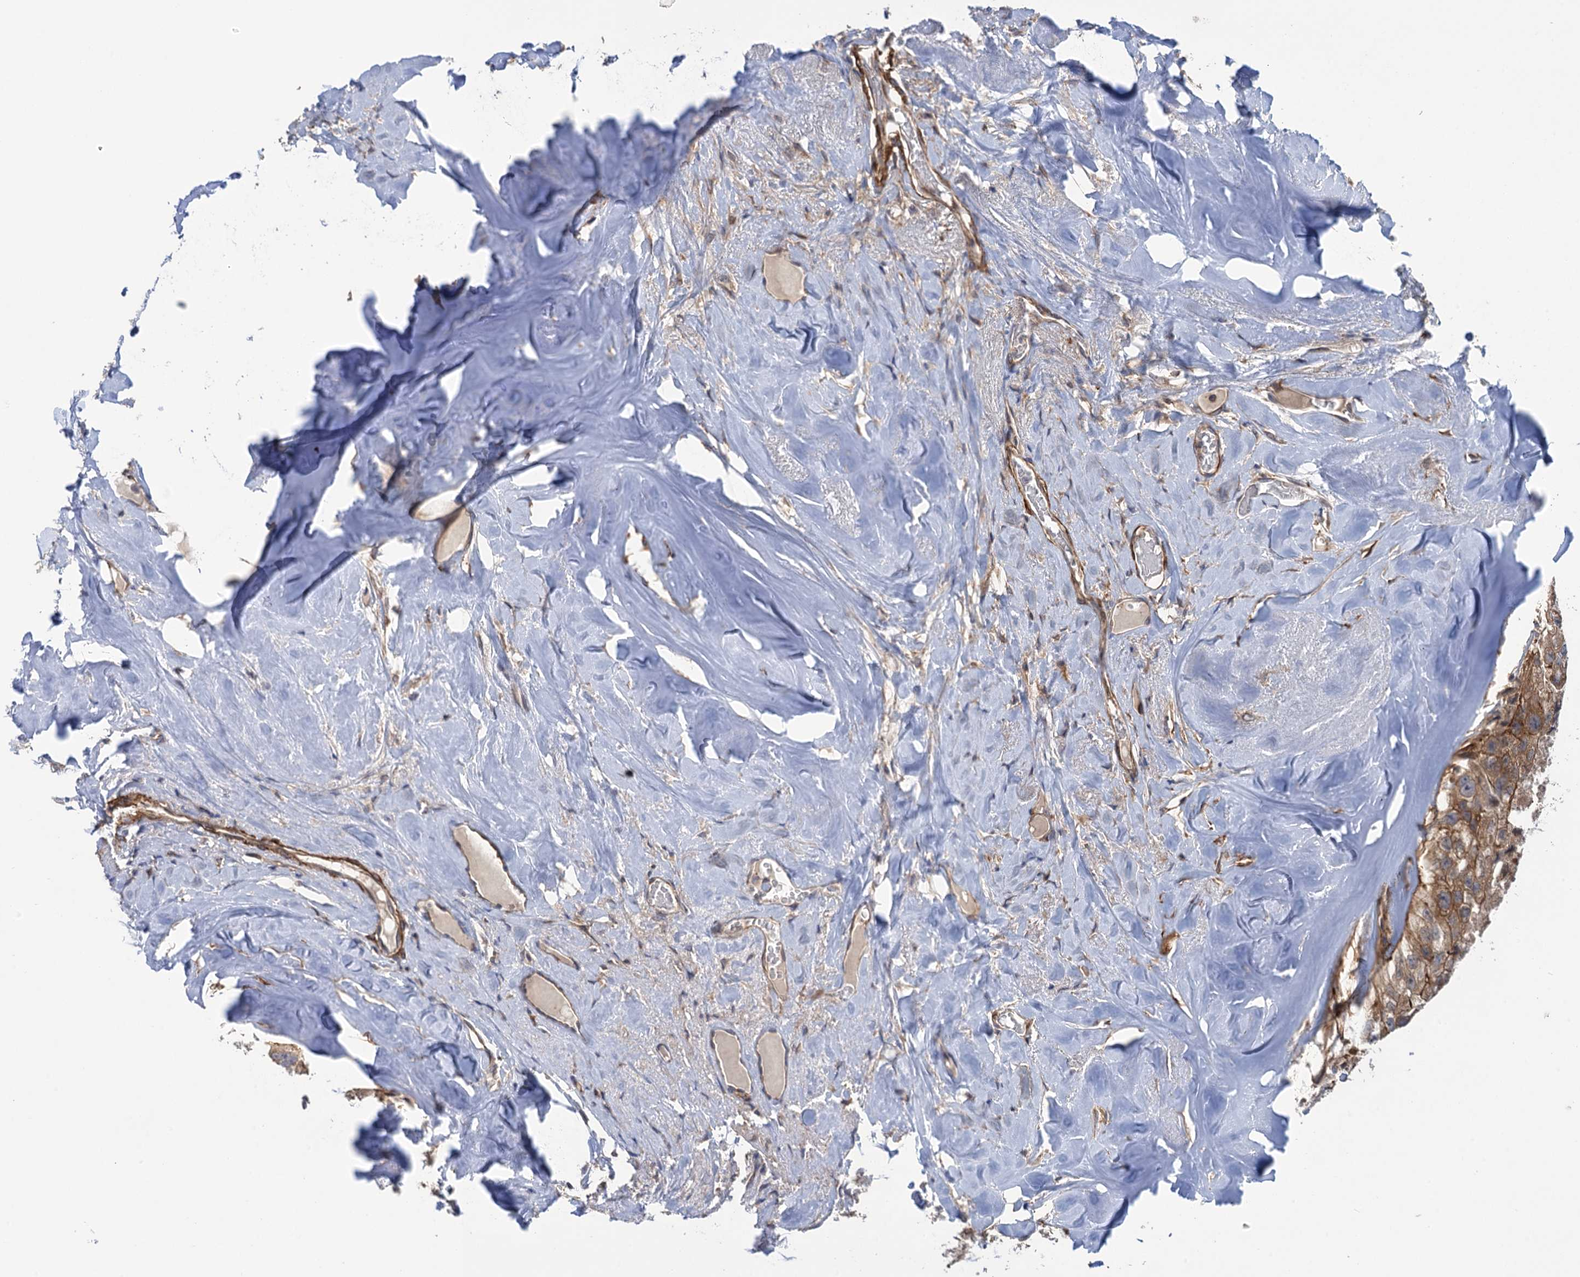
{"staining": {"intensity": "moderate", "quantity": ">75%", "location": "cytoplasmic/membranous"}, "tissue": "head and neck cancer", "cell_type": "Tumor cells", "image_type": "cancer", "snomed": [{"axis": "morphology", "description": "Adenocarcinoma, NOS"}, {"axis": "morphology", "description": "Adenocarcinoma, metastatic, NOS"}, {"axis": "topography", "description": "Head-Neck"}], "caption": "Metastatic adenocarcinoma (head and neck) stained with a brown dye shows moderate cytoplasmic/membranous positive staining in about >75% of tumor cells.", "gene": "WDR88", "patient": {"sex": "male", "age": 75}}